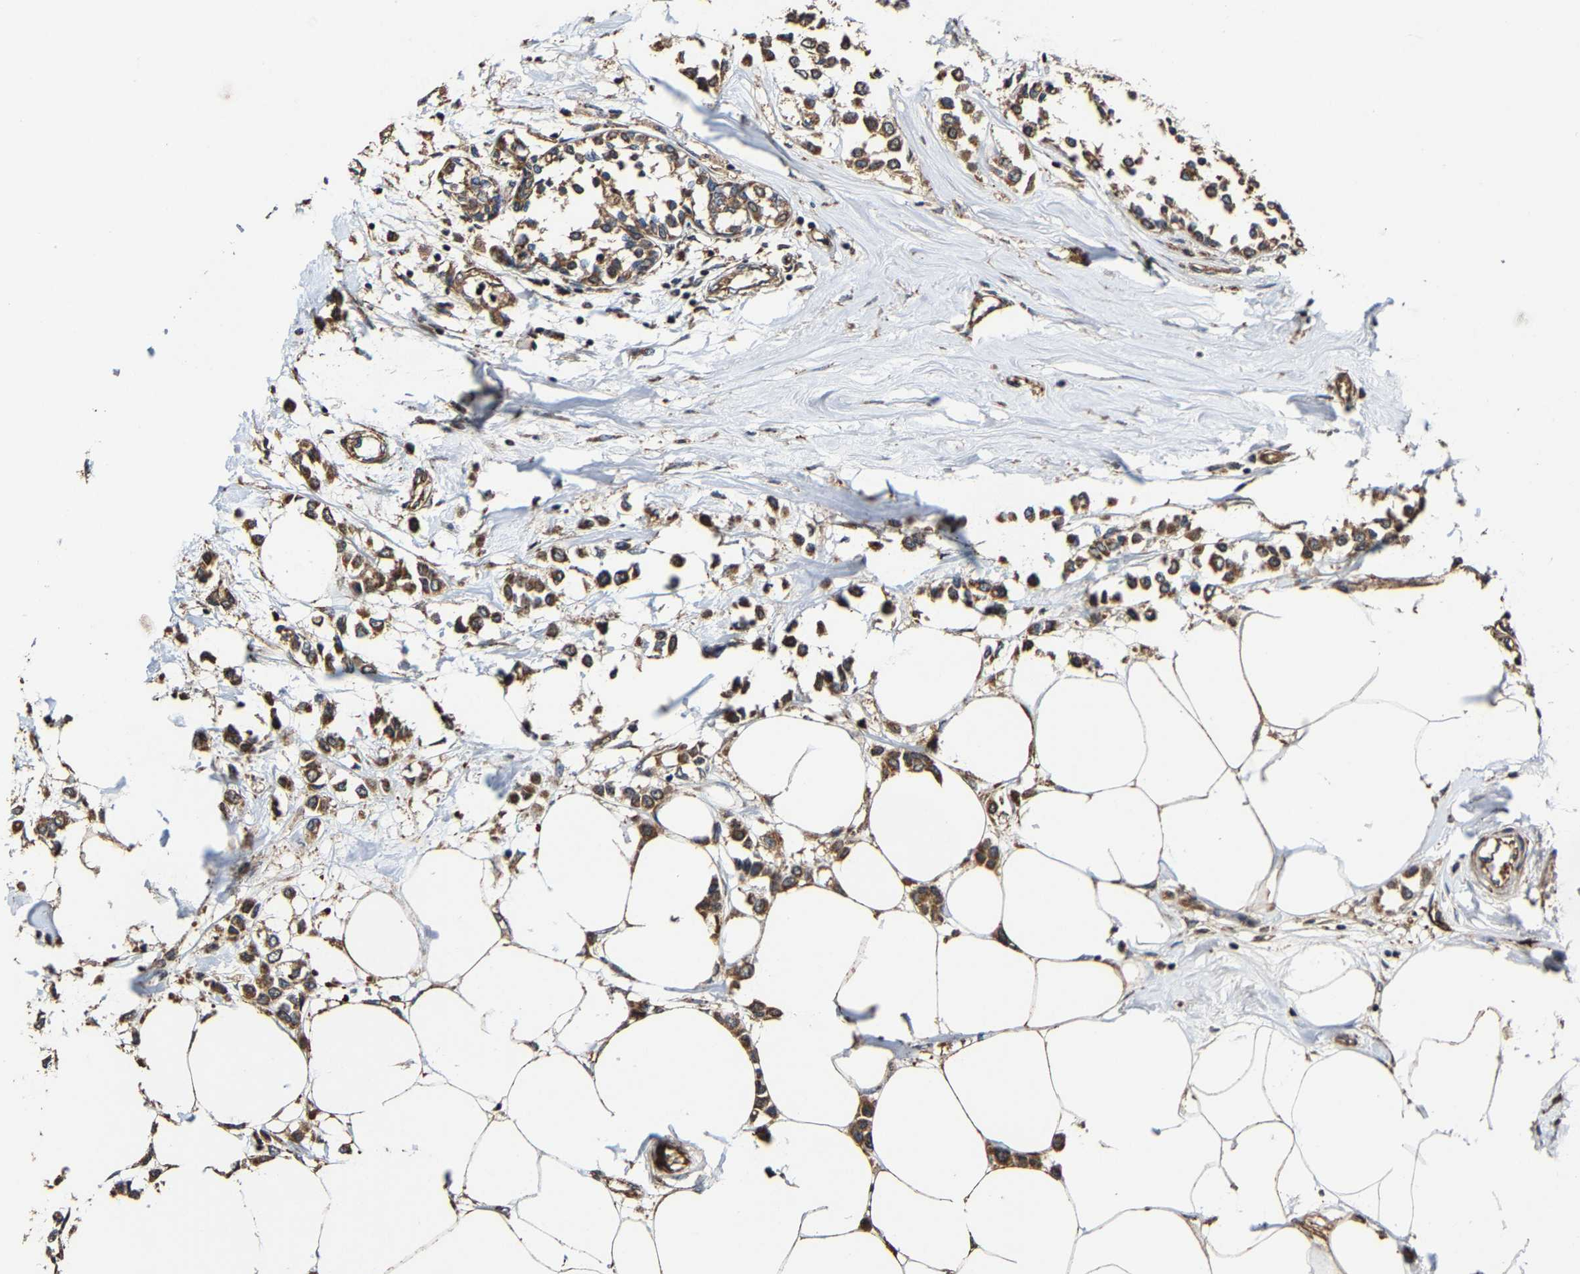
{"staining": {"intensity": "moderate", "quantity": ">75%", "location": "cytoplasmic/membranous"}, "tissue": "breast cancer", "cell_type": "Tumor cells", "image_type": "cancer", "snomed": [{"axis": "morphology", "description": "Lobular carcinoma"}, {"axis": "topography", "description": "Breast"}], "caption": "Immunohistochemical staining of breast lobular carcinoma shows medium levels of moderate cytoplasmic/membranous protein staining in approximately >75% of tumor cells.", "gene": "GFRA3", "patient": {"sex": "female", "age": 51}}